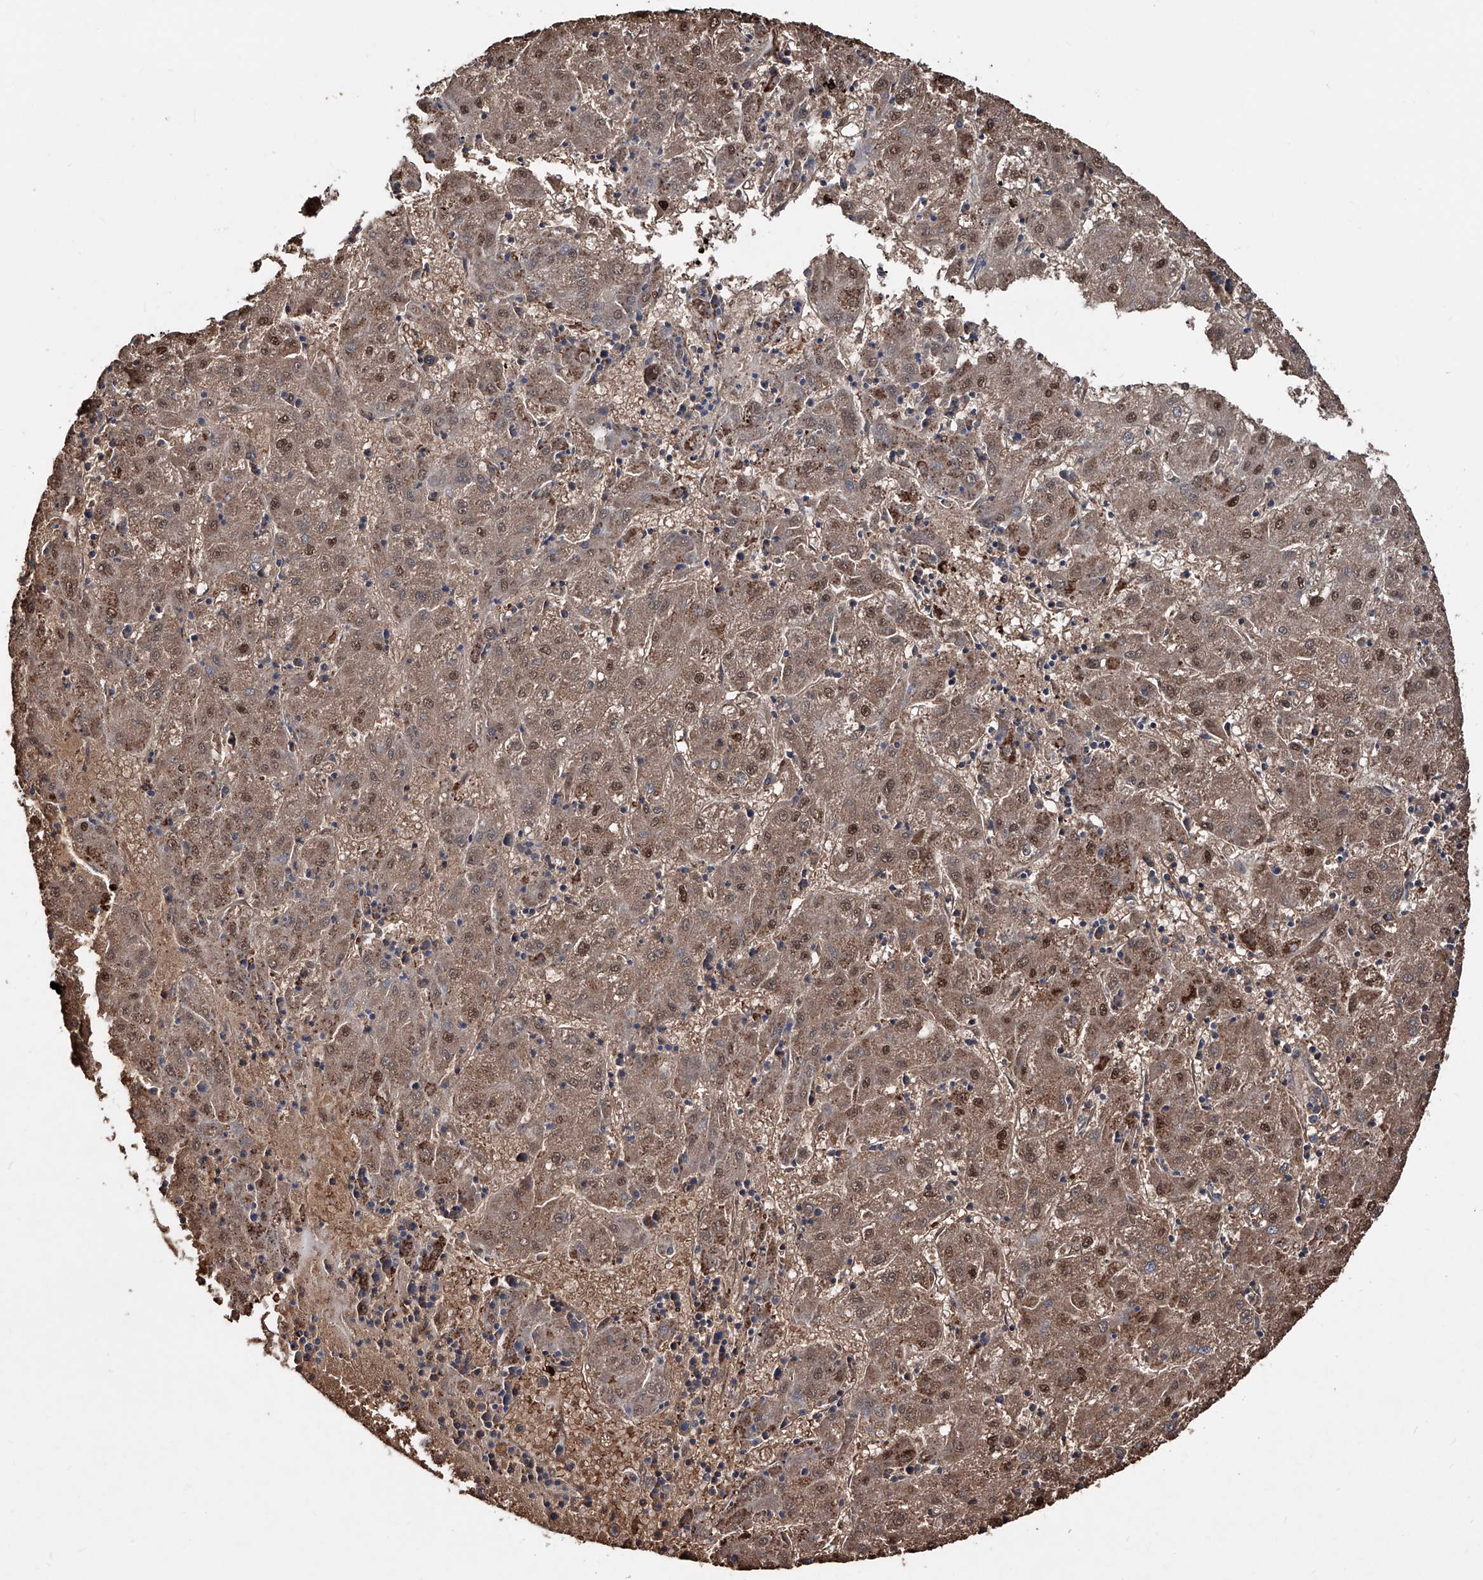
{"staining": {"intensity": "moderate", "quantity": ">75%", "location": "cytoplasmic/membranous,nuclear"}, "tissue": "liver cancer", "cell_type": "Tumor cells", "image_type": "cancer", "snomed": [{"axis": "morphology", "description": "Carcinoma, Hepatocellular, NOS"}, {"axis": "topography", "description": "Liver"}], "caption": "A brown stain shows moderate cytoplasmic/membranous and nuclear expression of a protein in hepatocellular carcinoma (liver) tumor cells.", "gene": "NHS", "patient": {"sex": "male", "age": 72}}